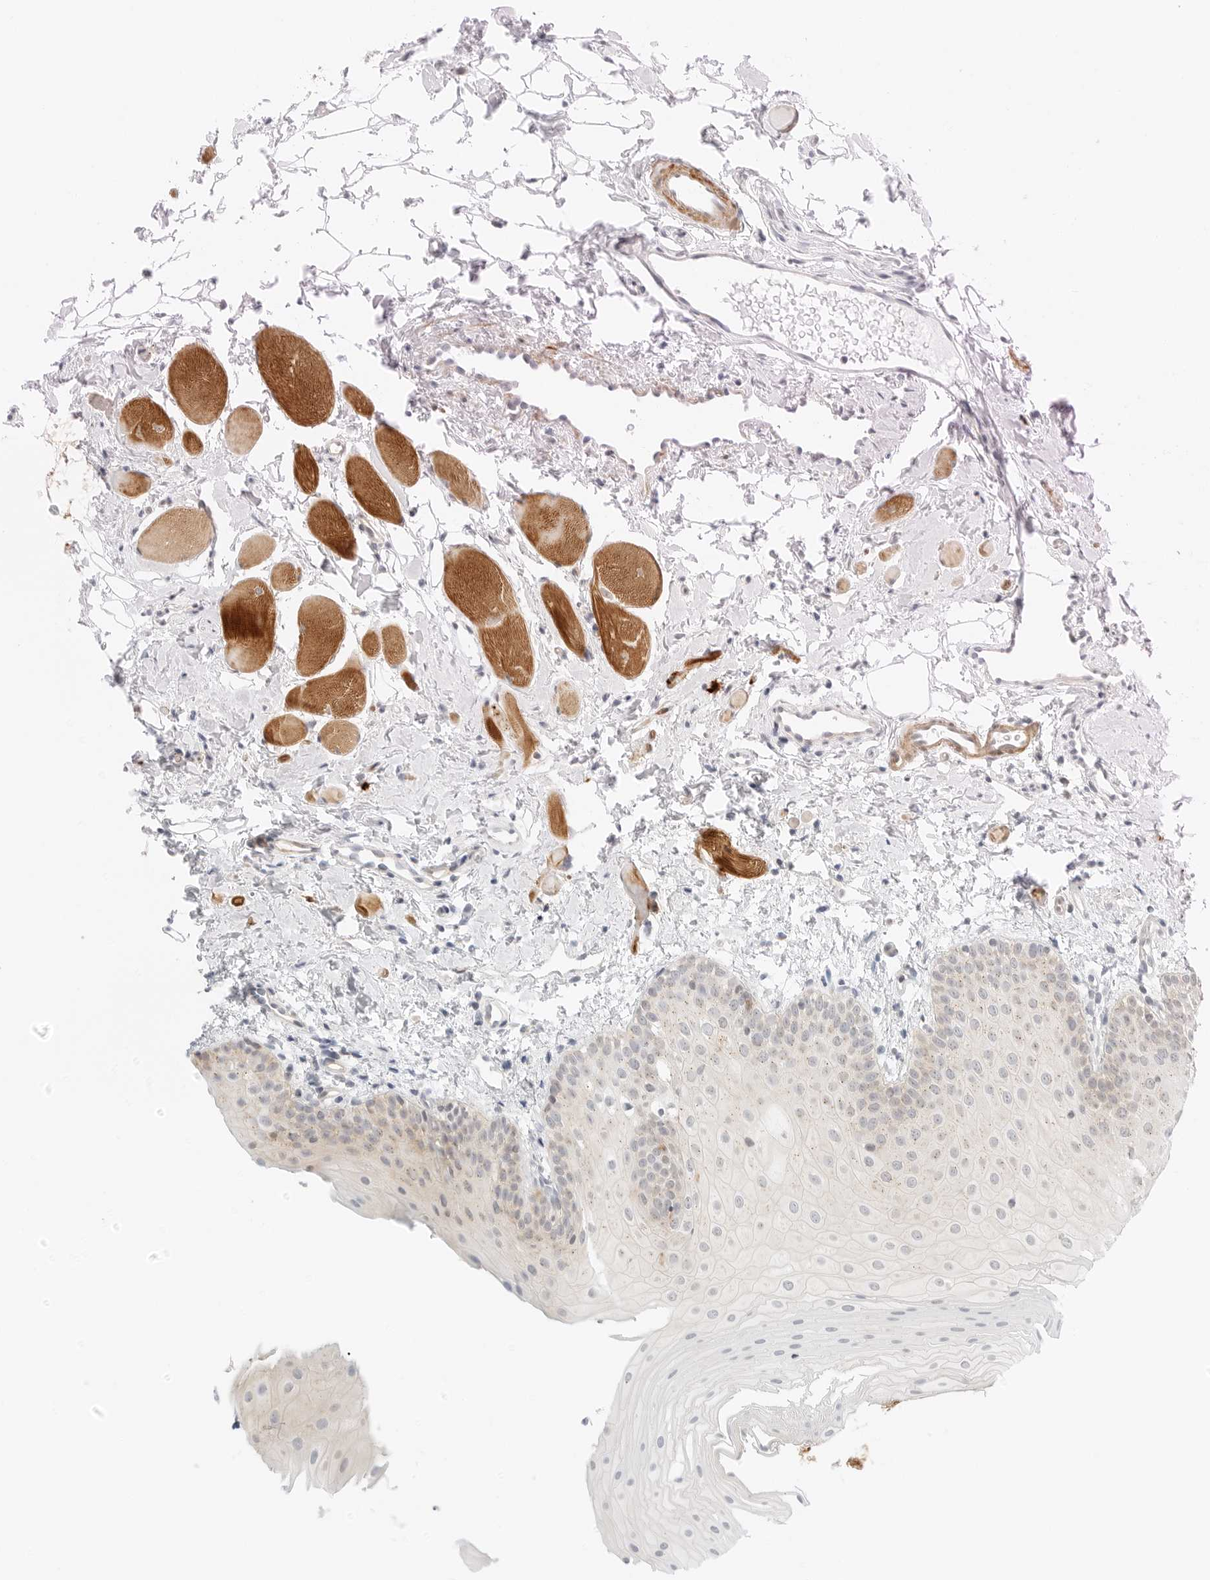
{"staining": {"intensity": "weak", "quantity": "<25%", "location": "cytoplasmic/membranous"}, "tissue": "oral mucosa", "cell_type": "Squamous epithelial cells", "image_type": "normal", "snomed": [{"axis": "morphology", "description": "Normal tissue, NOS"}, {"axis": "topography", "description": "Oral tissue"}], "caption": "This is a image of immunohistochemistry staining of unremarkable oral mucosa, which shows no positivity in squamous epithelial cells. (DAB IHC with hematoxylin counter stain).", "gene": "IQCC", "patient": {"sex": "male", "age": 28}}